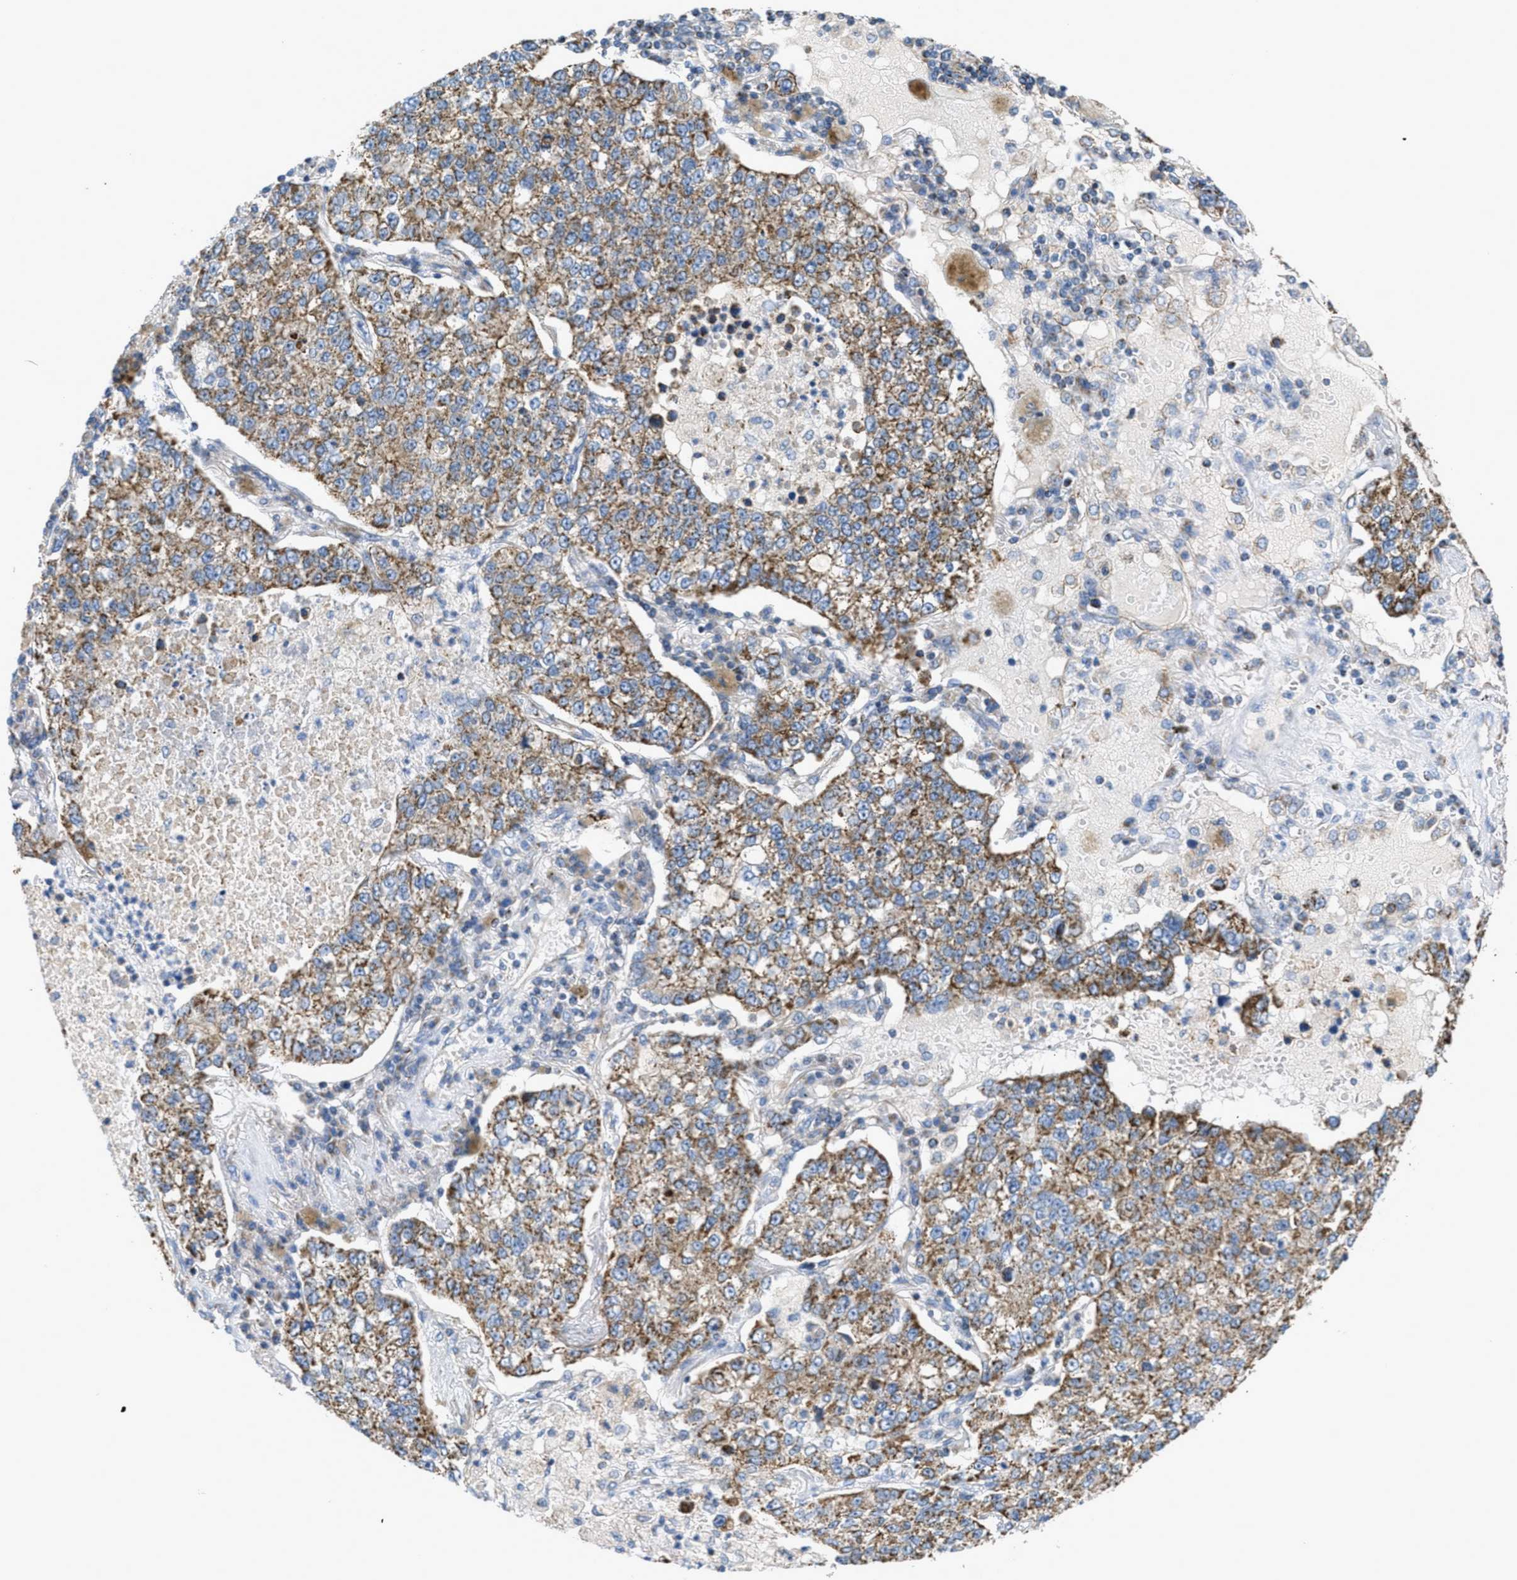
{"staining": {"intensity": "moderate", "quantity": ">75%", "location": "cytoplasmic/membranous"}, "tissue": "lung cancer", "cell_type": "Tumor cells", "image_type": "cancer", "snomed": [{"axis": "morphology", "description": "Adenocarcinoma, NOS"}, {"axis": "topography", "description": "Lung"}], "caption": "Immunohistochemistry of lung cancer displays medium levels of moderate cytoplasmic/membranous positivity in about >75% of tumor cells.", "gene": "BTN3A1", "patient": {"sex": "male", "age": 49}}